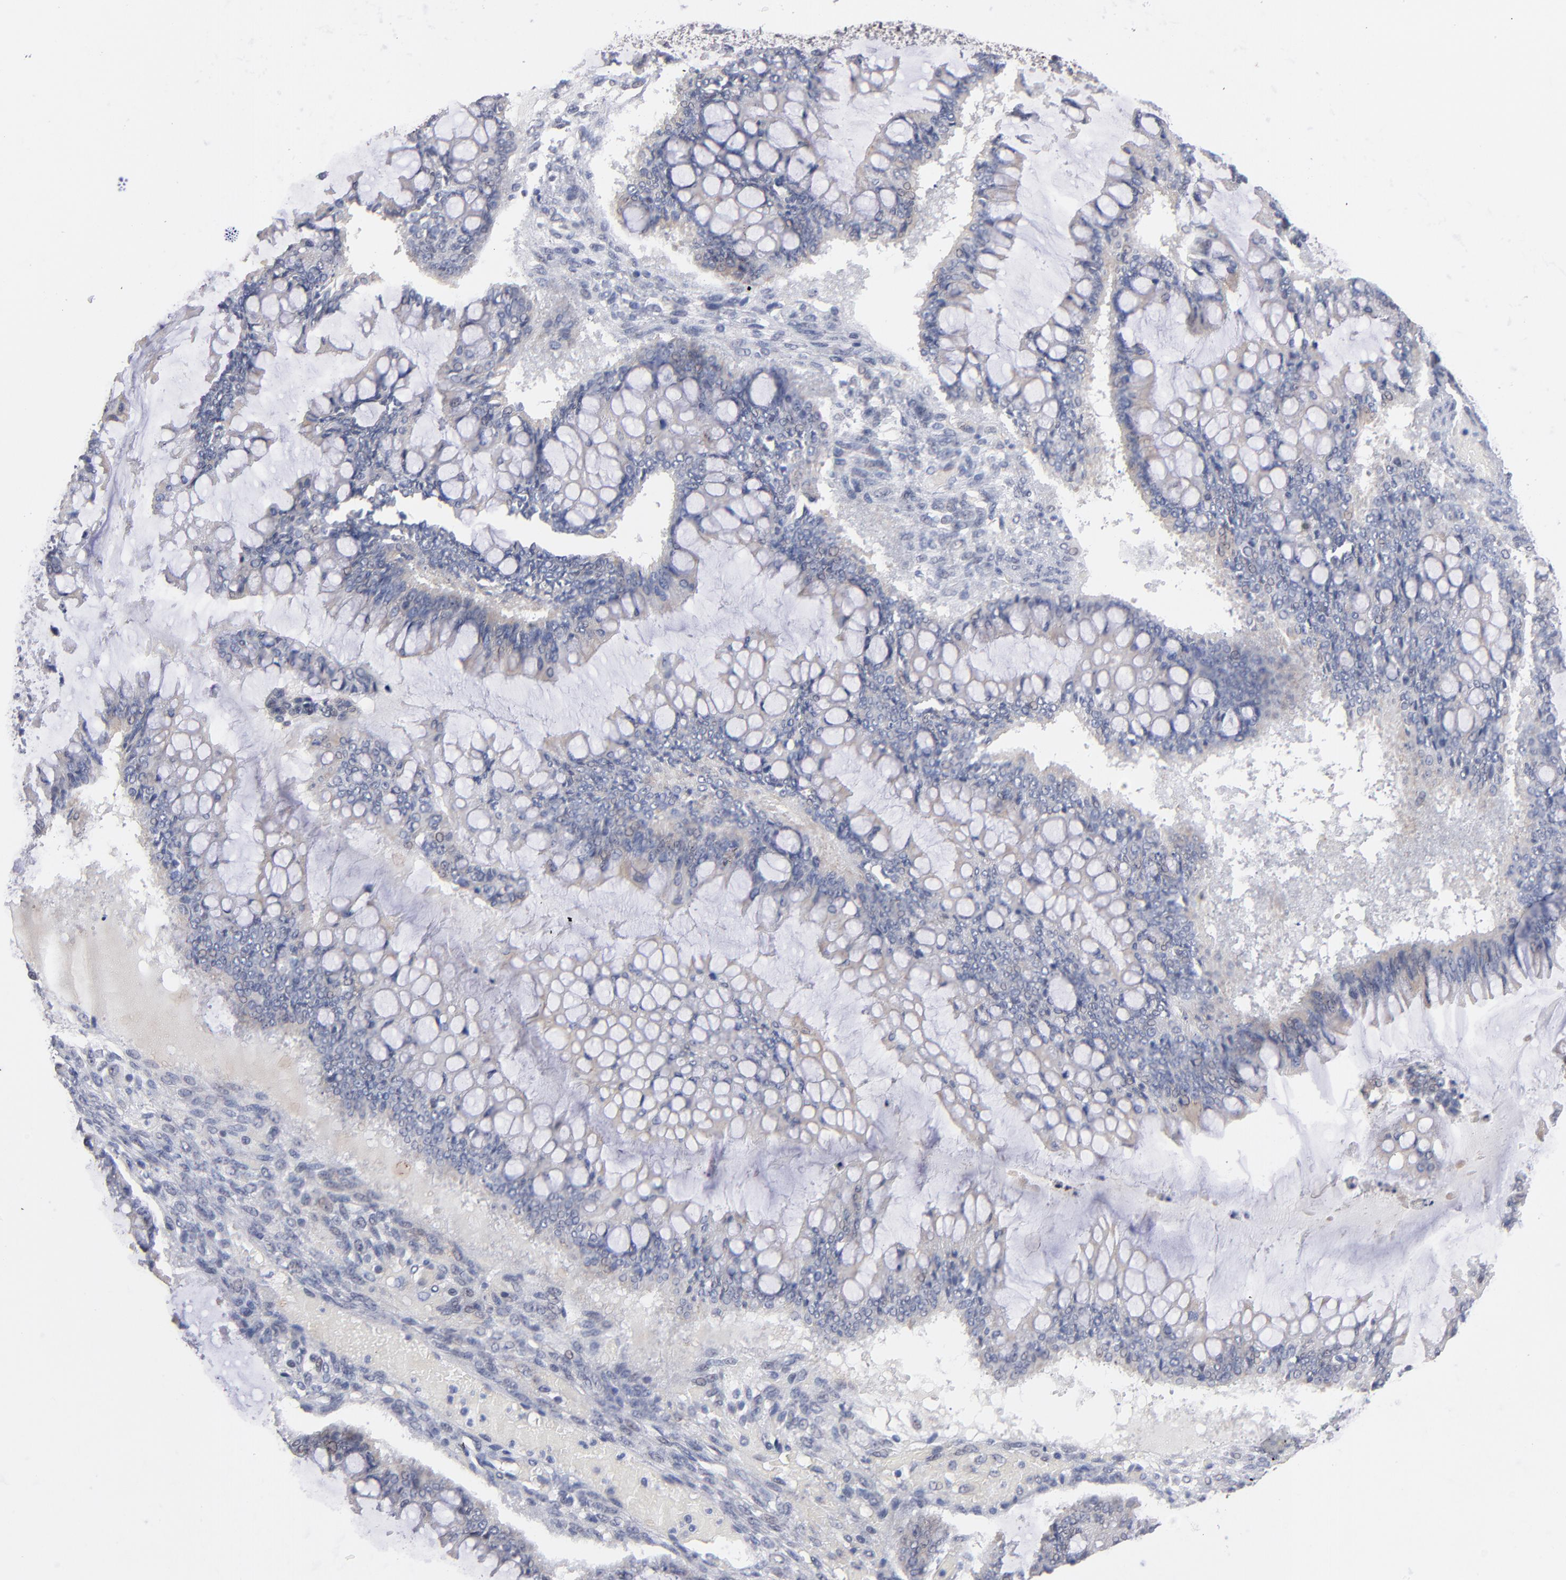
{"staining": {"intensity": "weak", "quantity": "25%-75%", "location": "cytoplasmic/membranous"}, "tissue": "ovarian cancer", "cell_type": "Tumor cells", "image_type": "cancer", "snomed": [{"axis": "morphology", "description": "Cystadenocarcinoma, mucinous, NOS"}, {"axis": "topography", "description": "Ovary"}], "caption": "A brown stain shows weak cytoplasmic/membranous positivity of a protein in ovarian cancer tumor cells.", "gene": "MN1", "patient": {"sex": "female", "age": 73}}